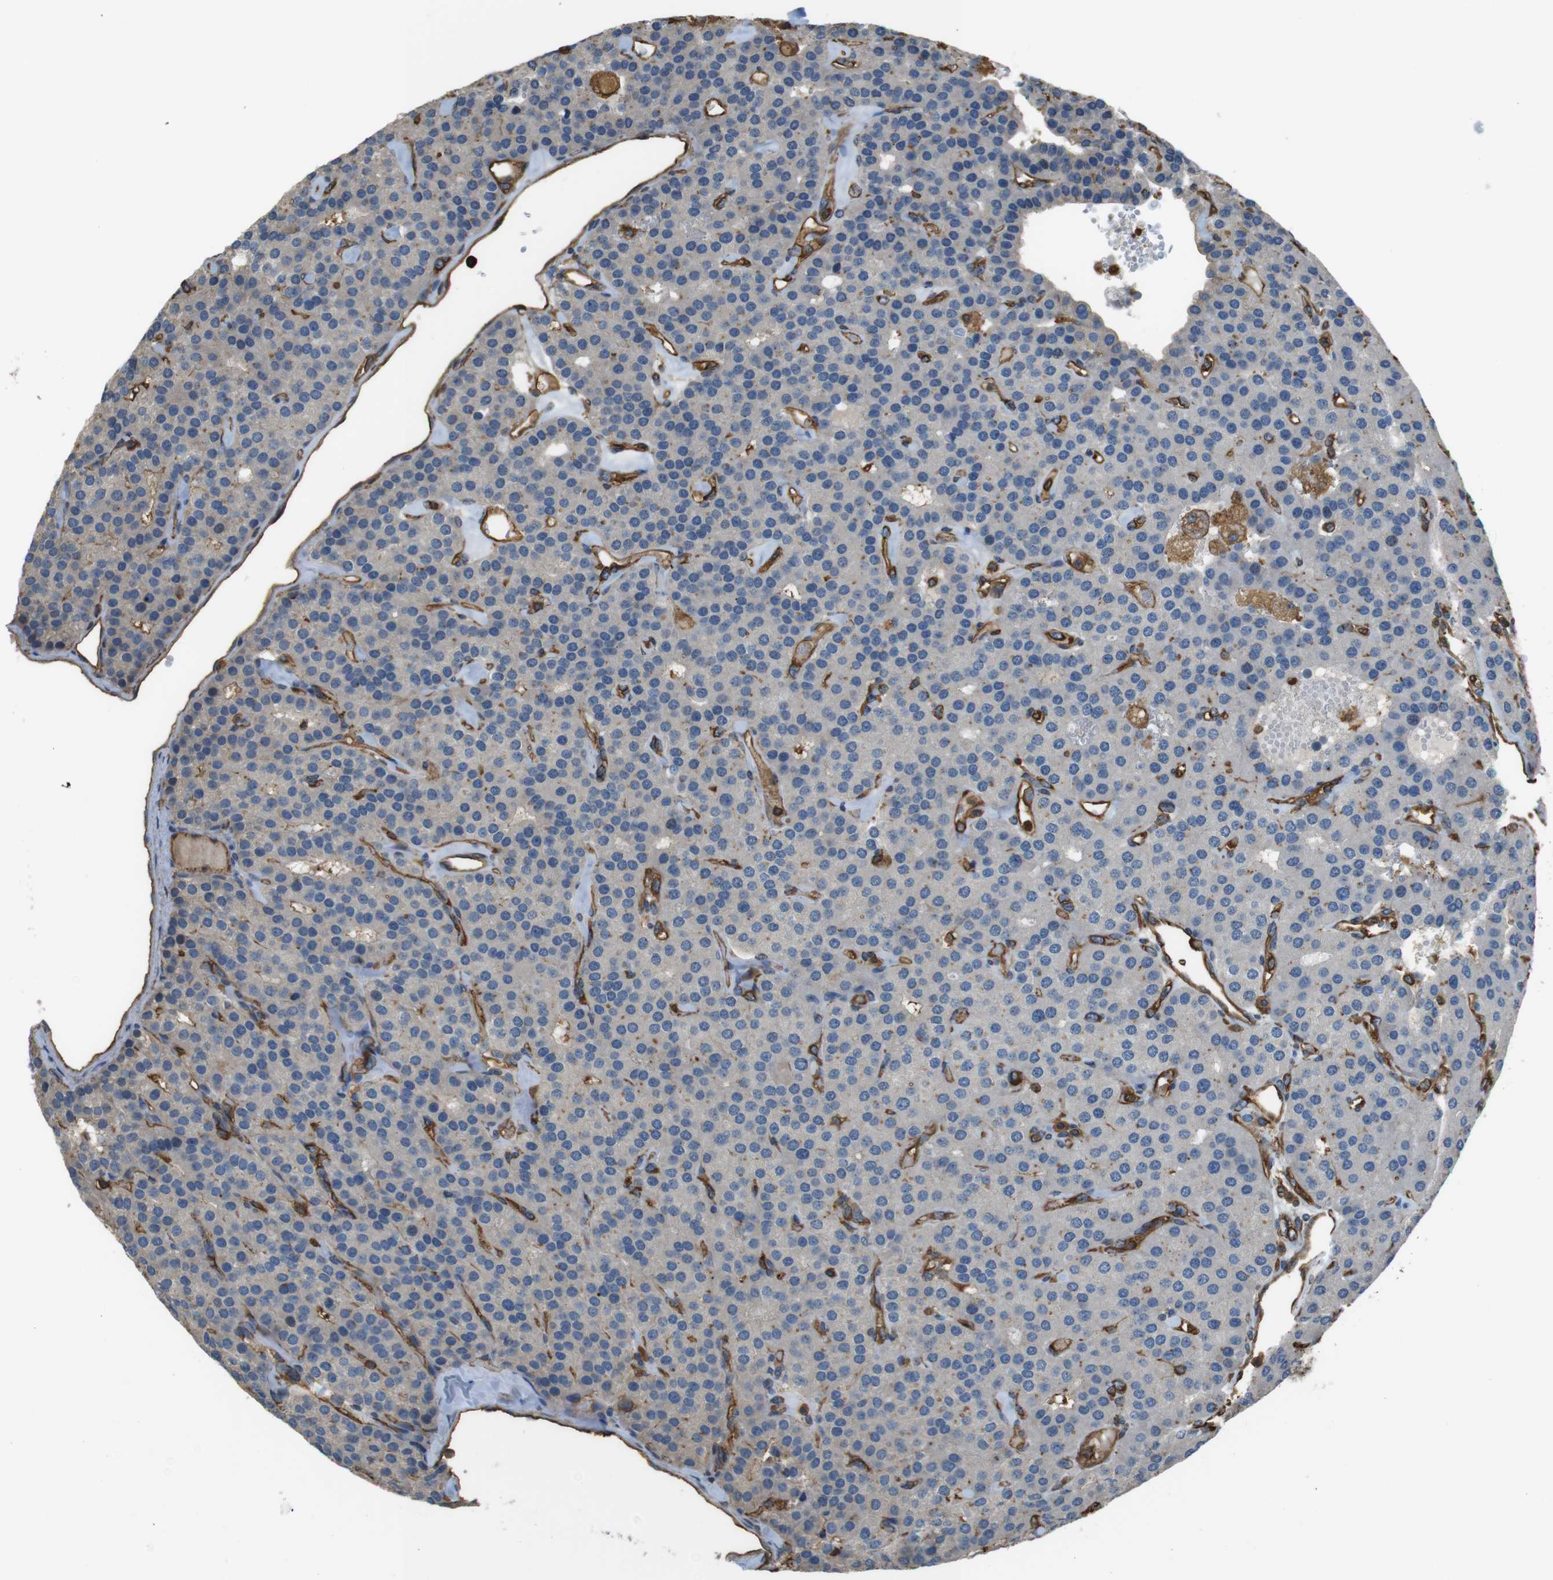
{"staining": {"intensity": "negative", "quantity": "none", "location": "none"}, "tissue": "parathyroid gland", "cell_type": "Glandular cells", "image_type": "normal", "snomed": [{"axis": "morphology", "description": "Normal tissue, NOS"}, {"axis": "morphology", "description": "Adenoma, NOS"}, {"axis": "topography", "description": "Parathyroid gland"}], "caption": "An immunohistochemistry (IHC) photomicrograph of normal parathyroid gland is shown. There is no staining in glandular cells of parathyroid gland. (Brightfield microscopy of DAB (3,3'-diaminobenzidine) IHC at high magnification).", "gene": "FCAR", "patient": {"sex": "female", "age": 86}}